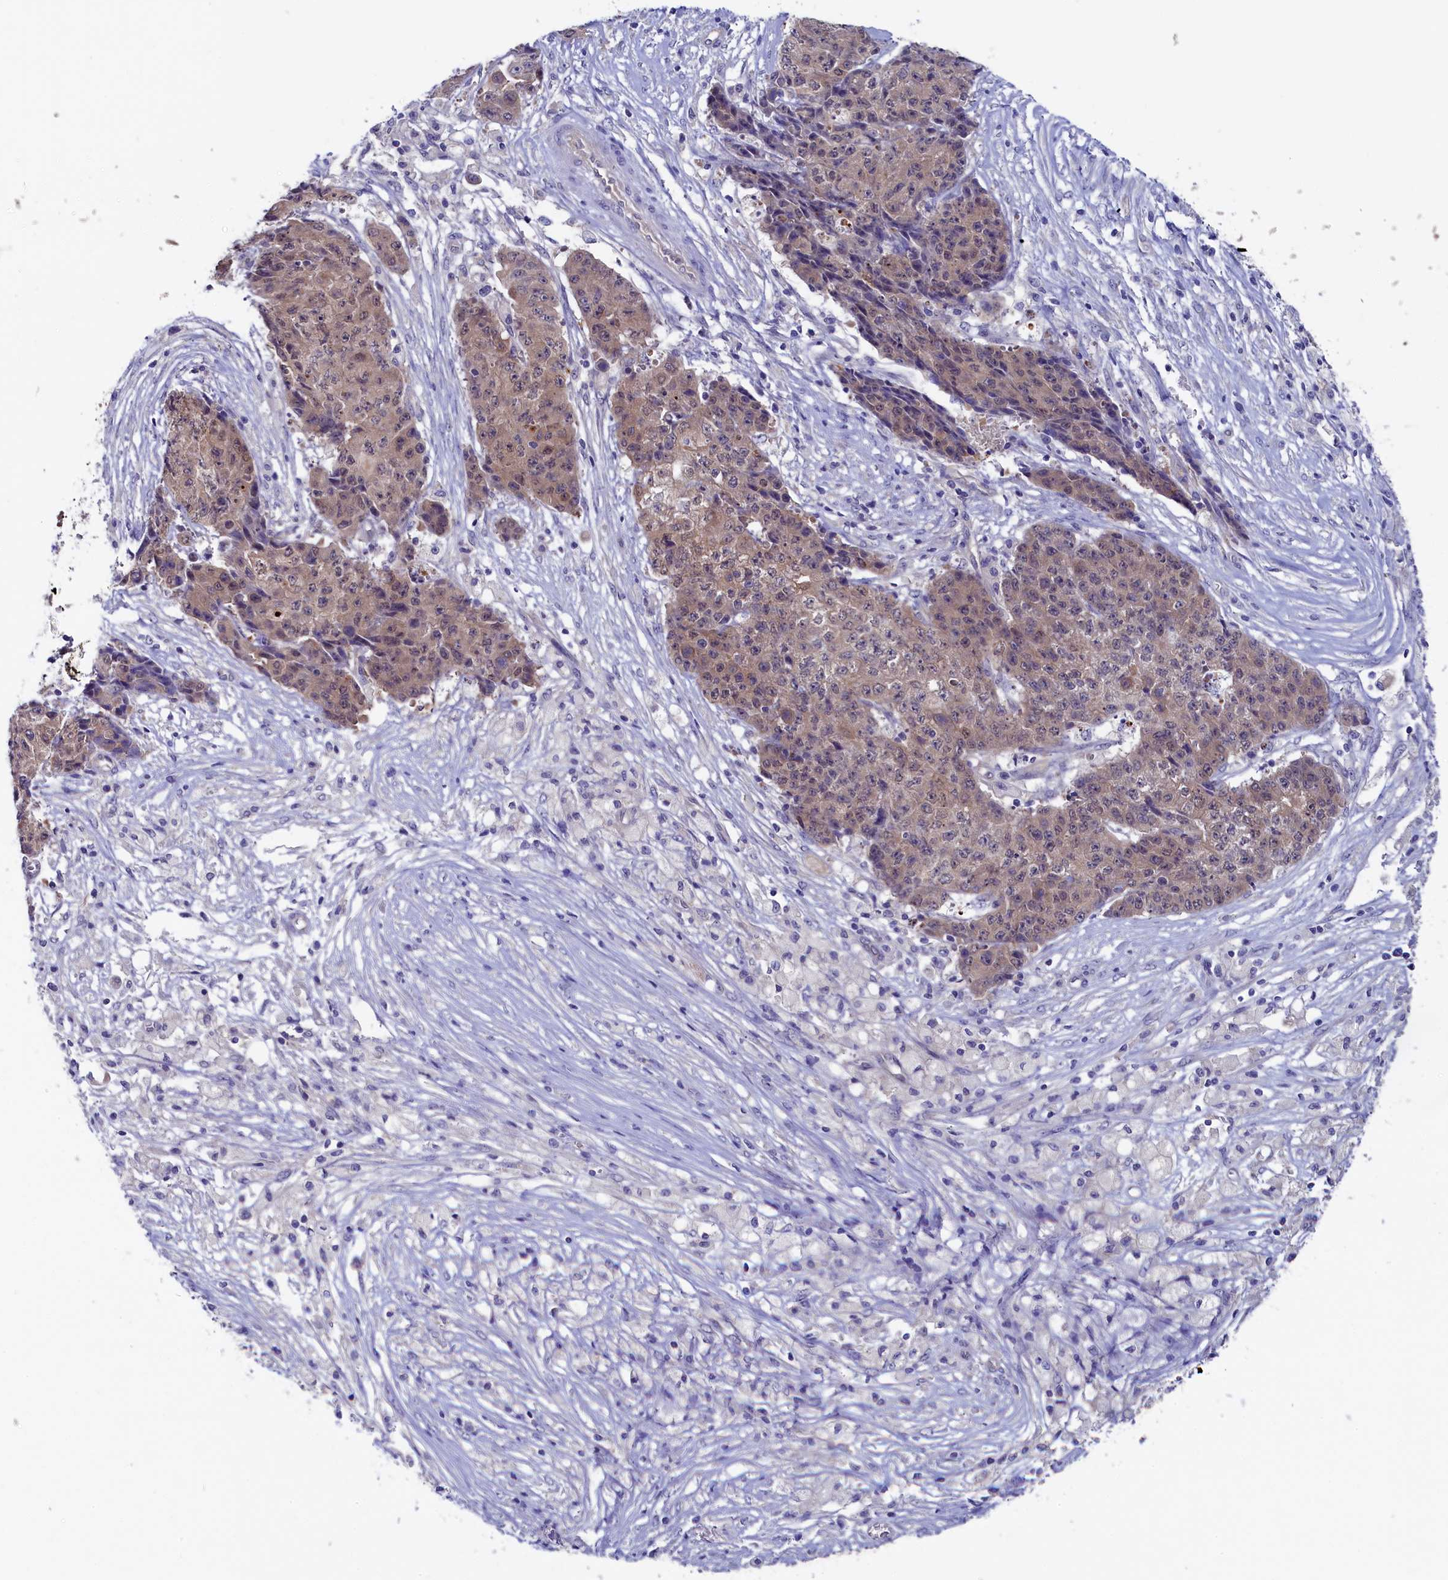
{"staining": {"intensity": "weak", "quantity": "25%-75%", "location": "cytoplasmic/membranous"}, "tissue": "ovarian cancer", "cell_type": "Tumor cells", "image_type": "cancer", "snomed": [{"axis": "morphology", "description": "Carcinoma, endometroid"}, {"axis": "topography", "description": "Ovary"}], "caption": "Protein staining exhibits weak cytoplasmic/membranous staining in approximately 25%-75% of tumor cells in ovarian cancer. Immunohistochemistry stains the protein of interest in brown and the nuclei are stained blue.", "gene": "CIAPIN1", "patient": {"sex": "female", "age": 42}}